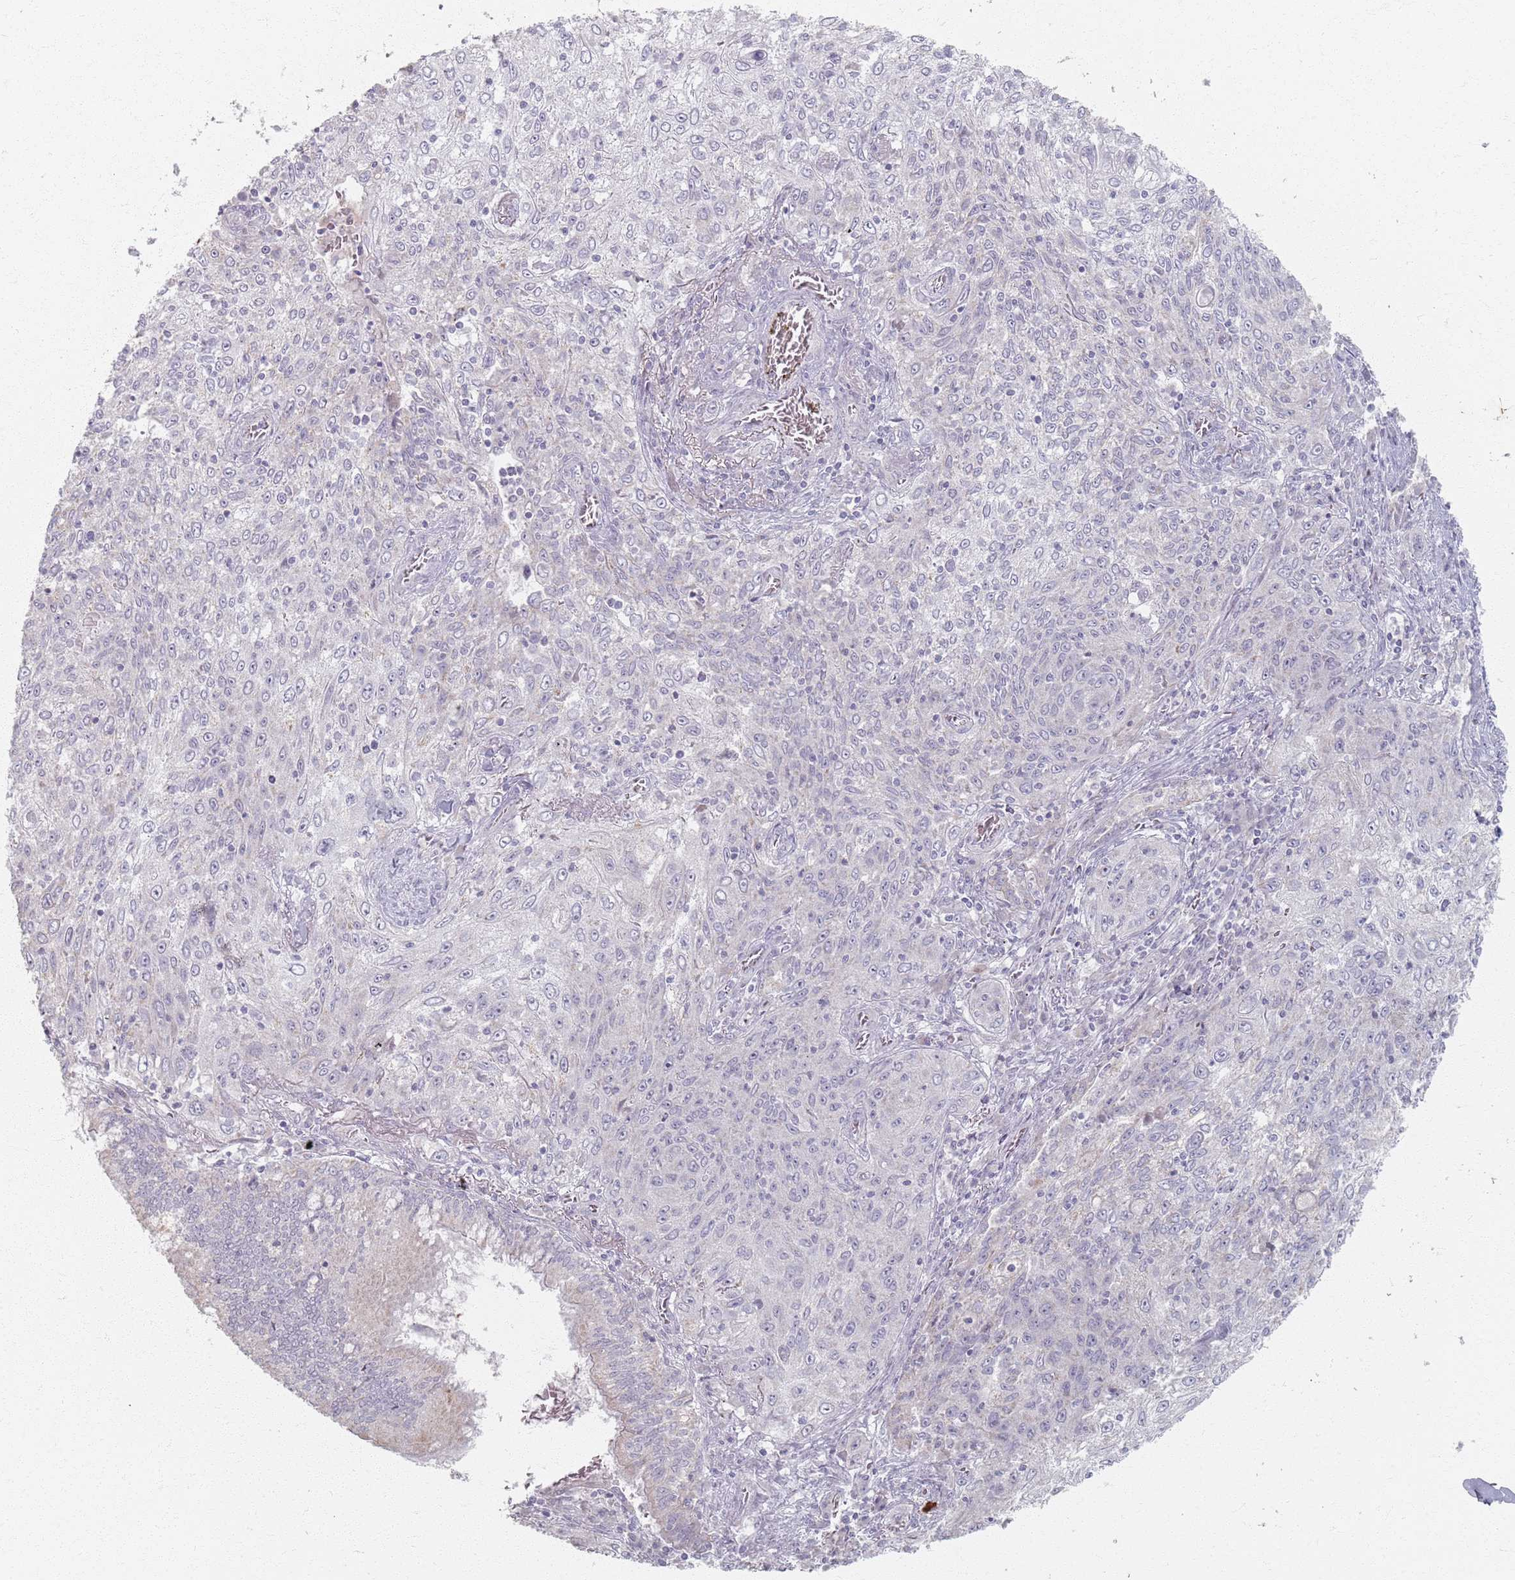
{"staining": {"intensity": "negative", "quantity": "none", "location": "none"}, "tissue": "lung cancer", "cell_type": "Tumor cells", "image_type": "cancer", "snomed": [{"axis": "morphology", "description": "Squamous cell carcinoma, NOS"}, {"axis": "topography", "description": "Lung"}], "caption": "Immunohistochemistry (IHC) of human squamous cell carcinoma (lung) reveals no positivity in tumor cells.", "gene": "PKD2L2", "patient": {"sex": "female", "age": 69}}